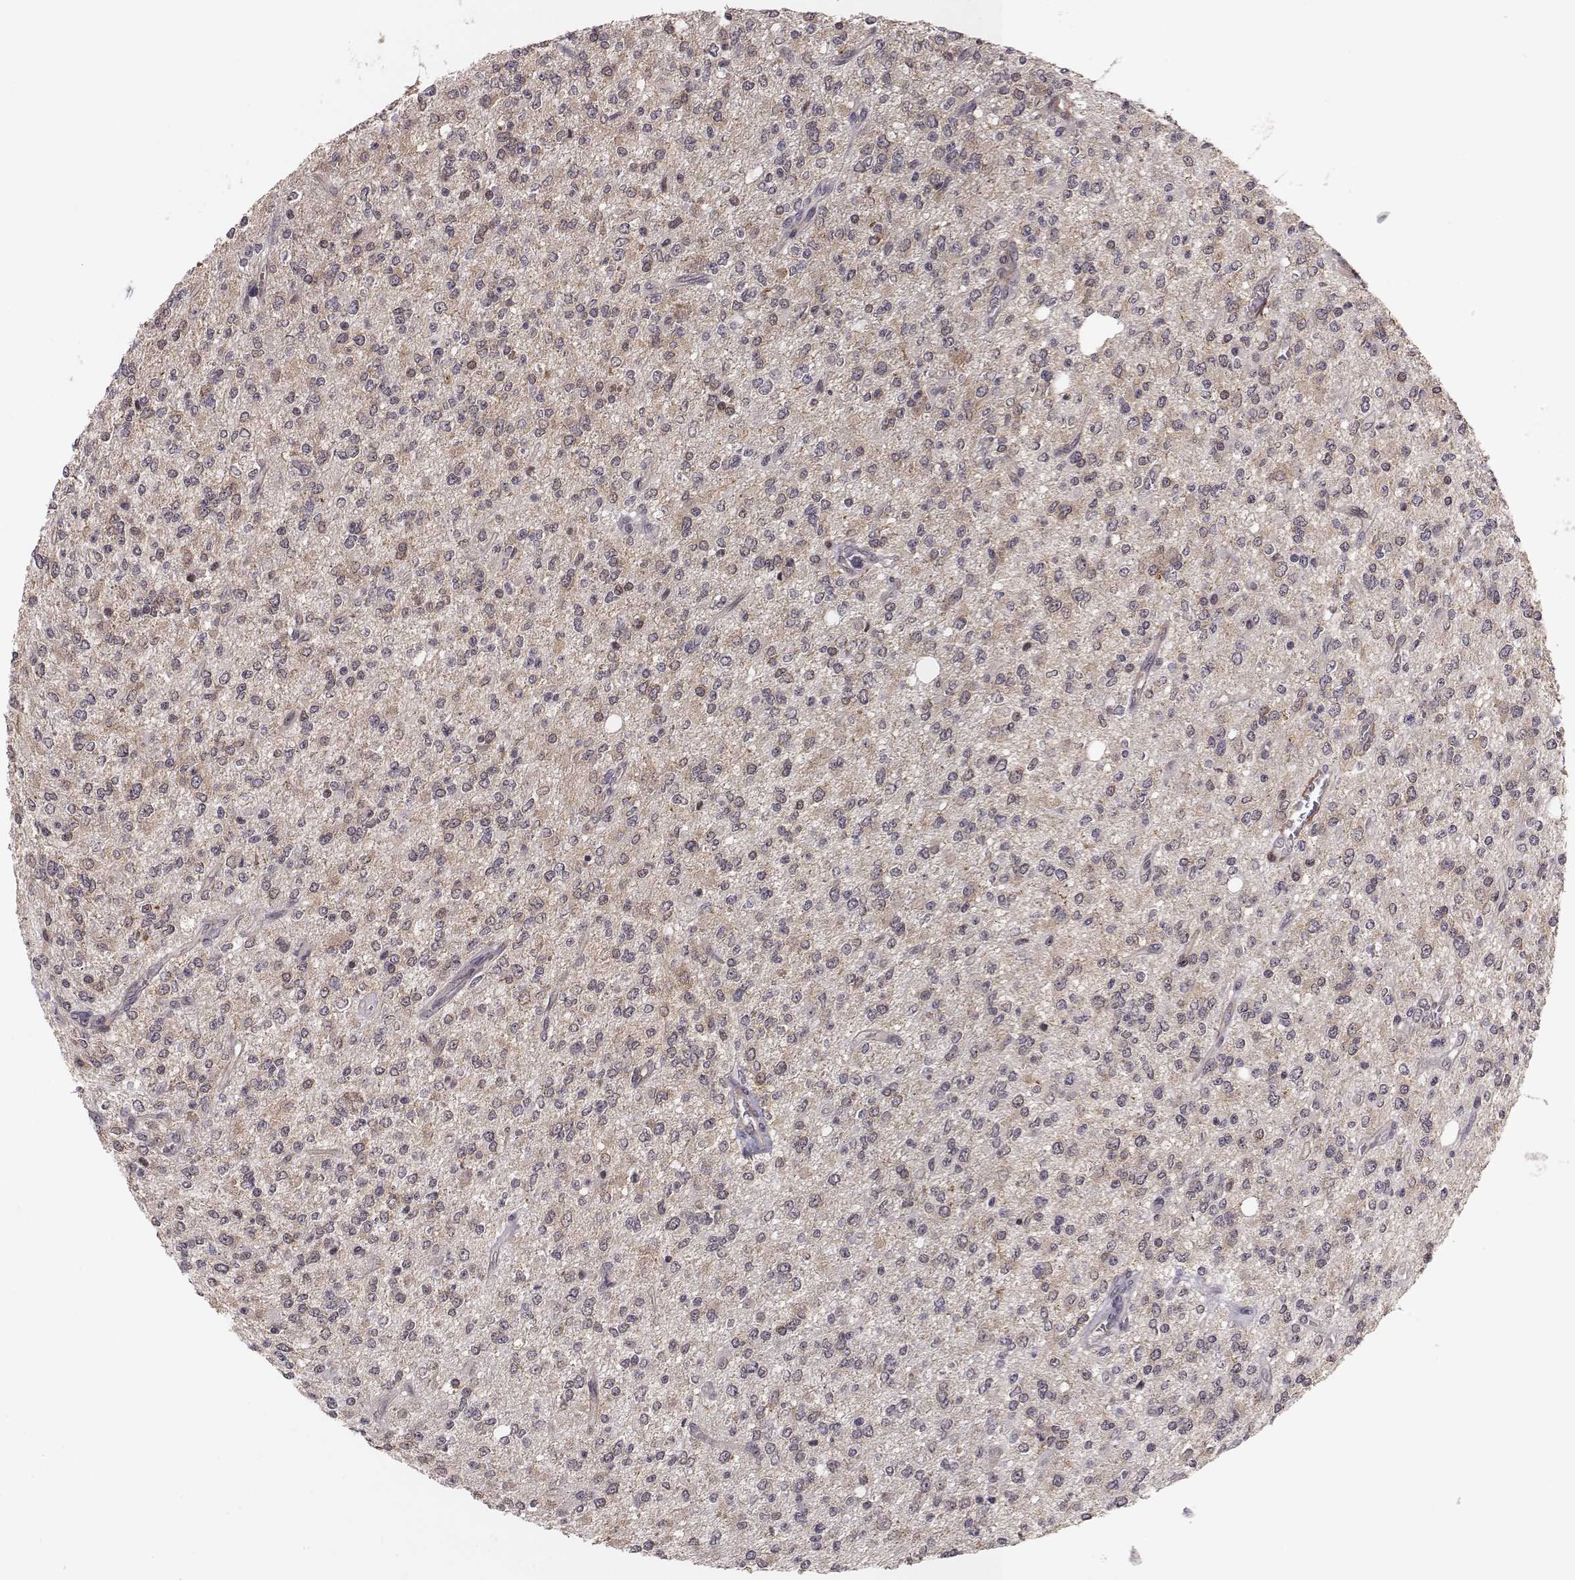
{"staining": {"intensity": "weak", "quantity": "<25%", "location": "cytoplasmic/membranous"}, "tissue": "glioma", "cell_type": "Tumor cells", "image_type": "cancer", "snomed": [{"axis": "morphology", "description": "Glioma, malignant, Low grade"}, {"axis": "topography", "description": "Brain"}], "caption": "This is an immunohistochemistry histopathology image of glioma. There is no positivity in tumor cells.", "gene": "PLEKHG3", "patient": {"sex": "male", "age": 67}}